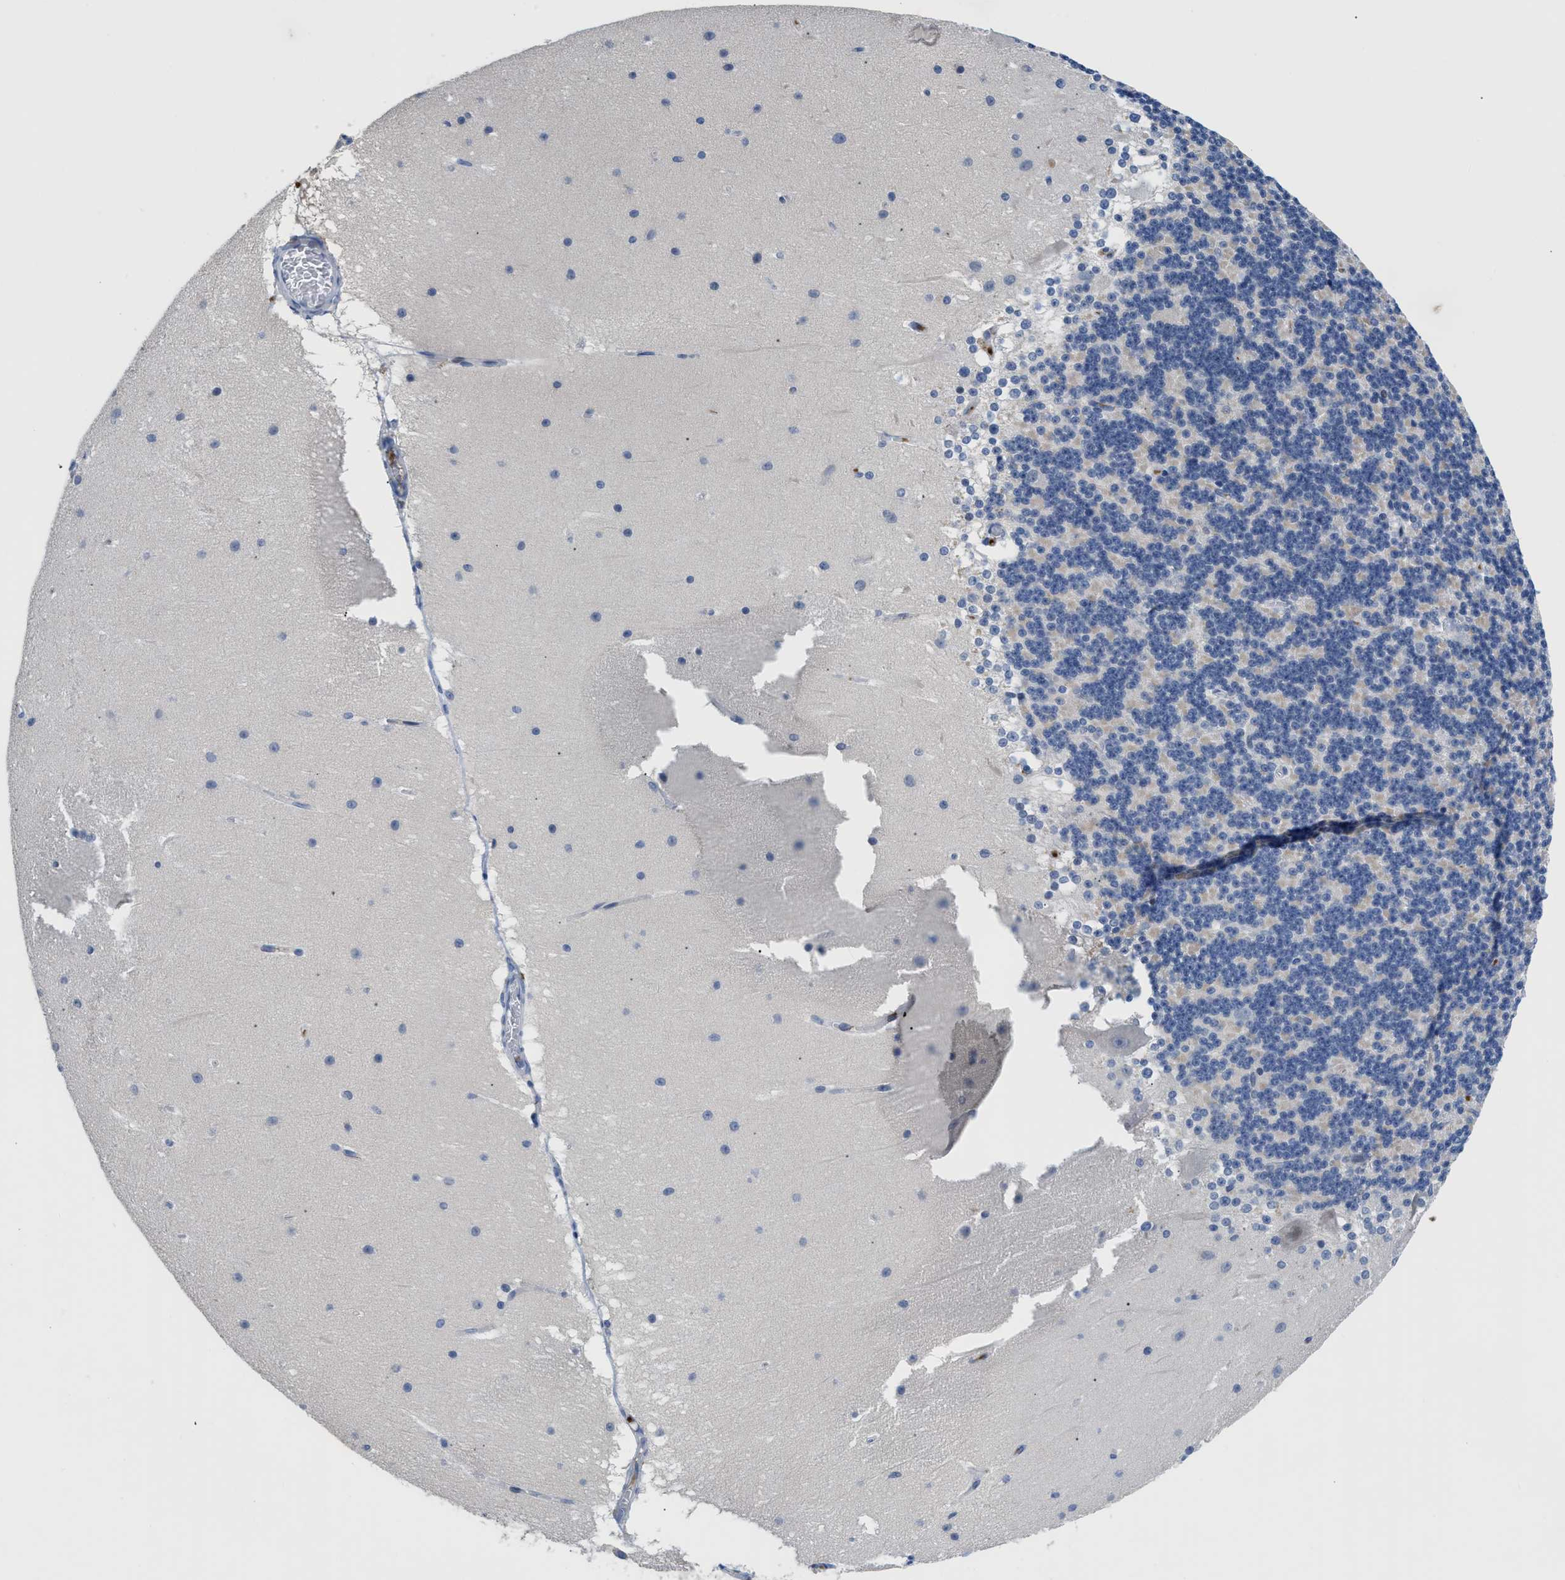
{"staining": {"intensity": "weak", "quantity": "<25%", "location": "cytoplasmic/membranous"}, "tissue": "cerebellum", "cell_type": "Cells in granular layer", "image_type": "normal", "snomed": [{"axis": "morphology", "description": "Normal tissue, NOS"}, {"axis": "topography", "description": "Cerebellum"}], "caption": "Immunohistochemical staining of normal cerebellum displays no significant staining in cells in granular layer.", "gene": "OR9K2", "patient": {"sex": "female", "age": 19}}